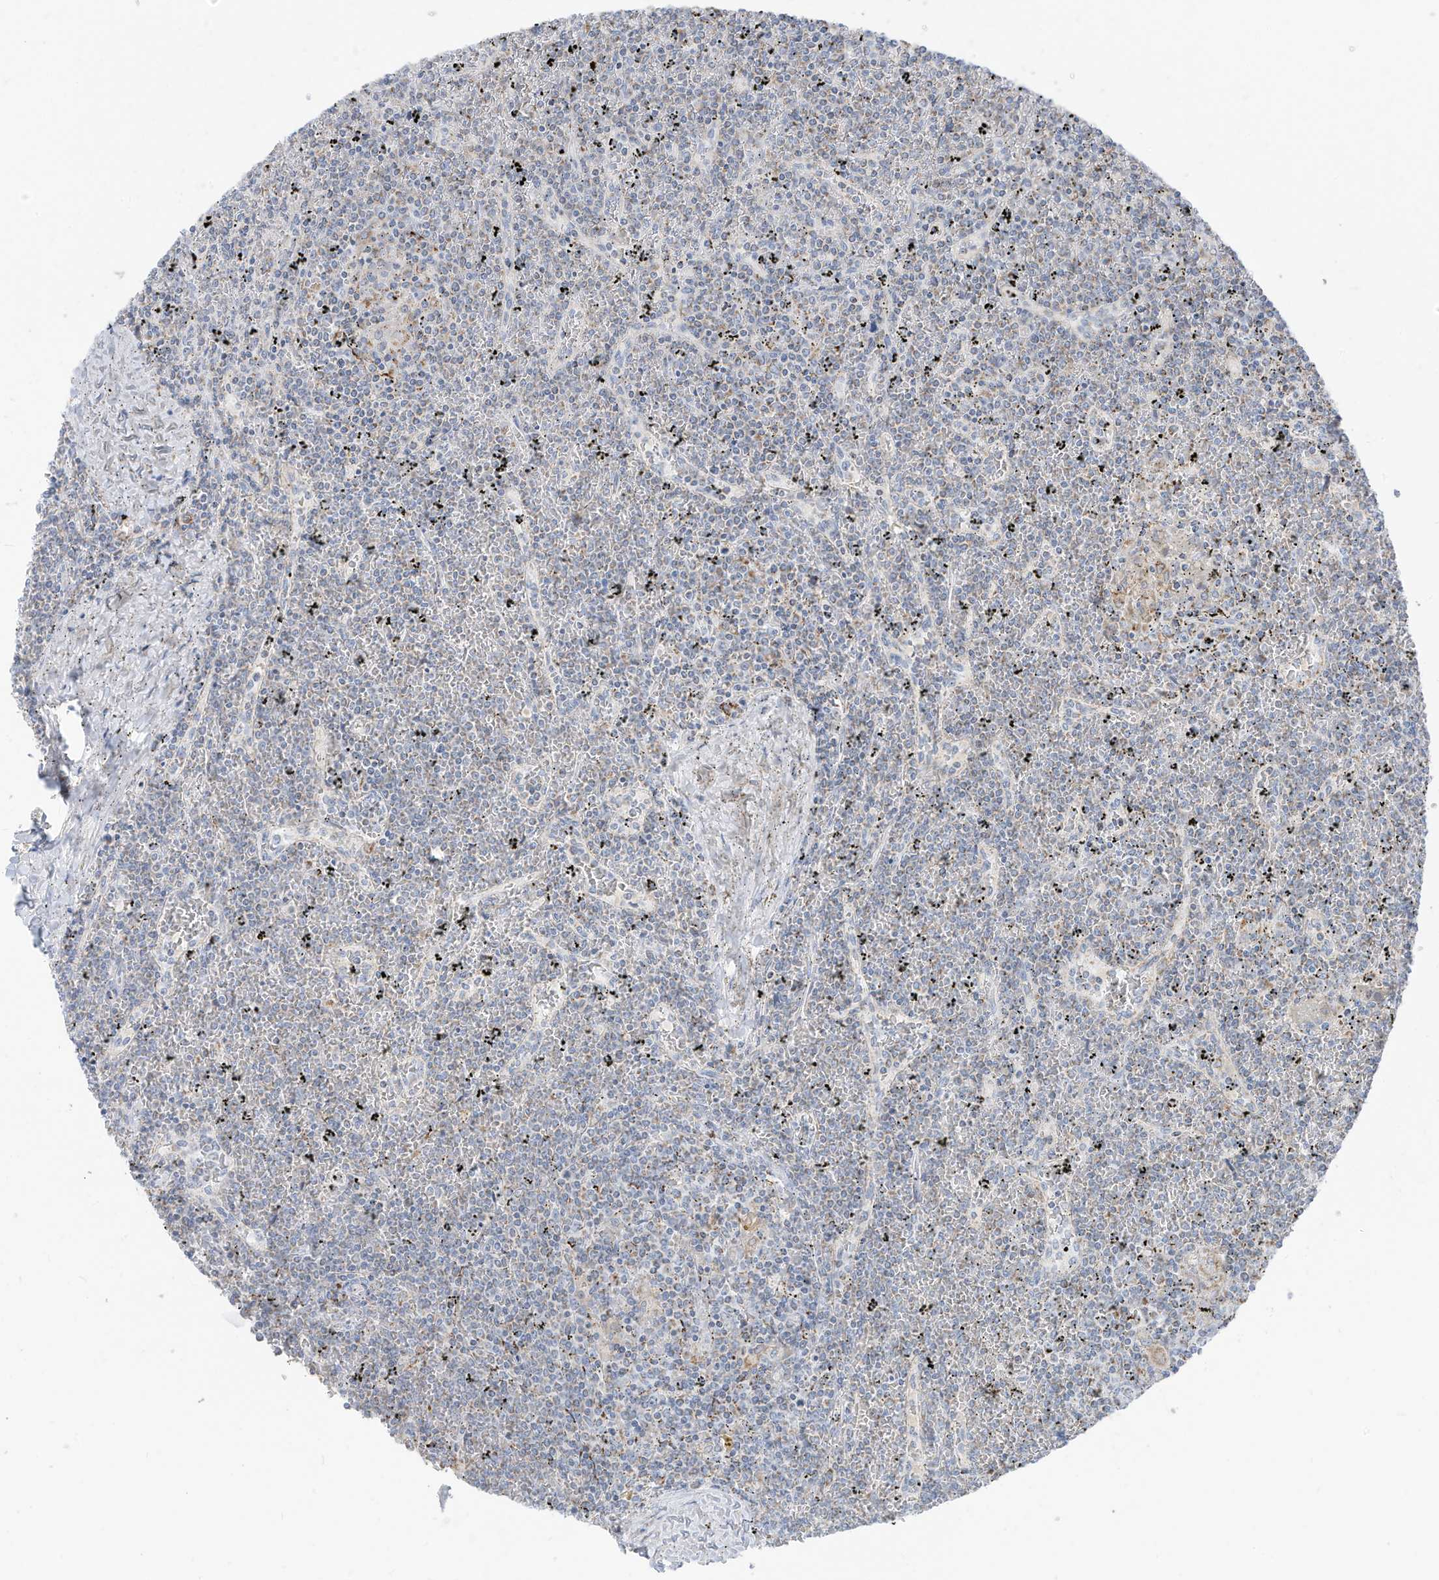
{"staining": {"intensity": "negative", "quantity": "none", "location": "none"}, "tissue": "lymphoma", "cell_type": "Tumor cells", "image_type": "cancer", "snomed": [{"axis": "morphology", "description": "Malignant lymphoma, non-Hodgkin's type, Low grade"}, {"axis": "topography", "description": "Spleen"}], "caption": "High power microscopy image of an IHC histopathology image of malignant lymphoma, non-Hodgkin's type (low-grade), revealing no significant expression in tumor cells.", "gene": "ETHE1", "patient": {"sex": "female", "age": 19}}